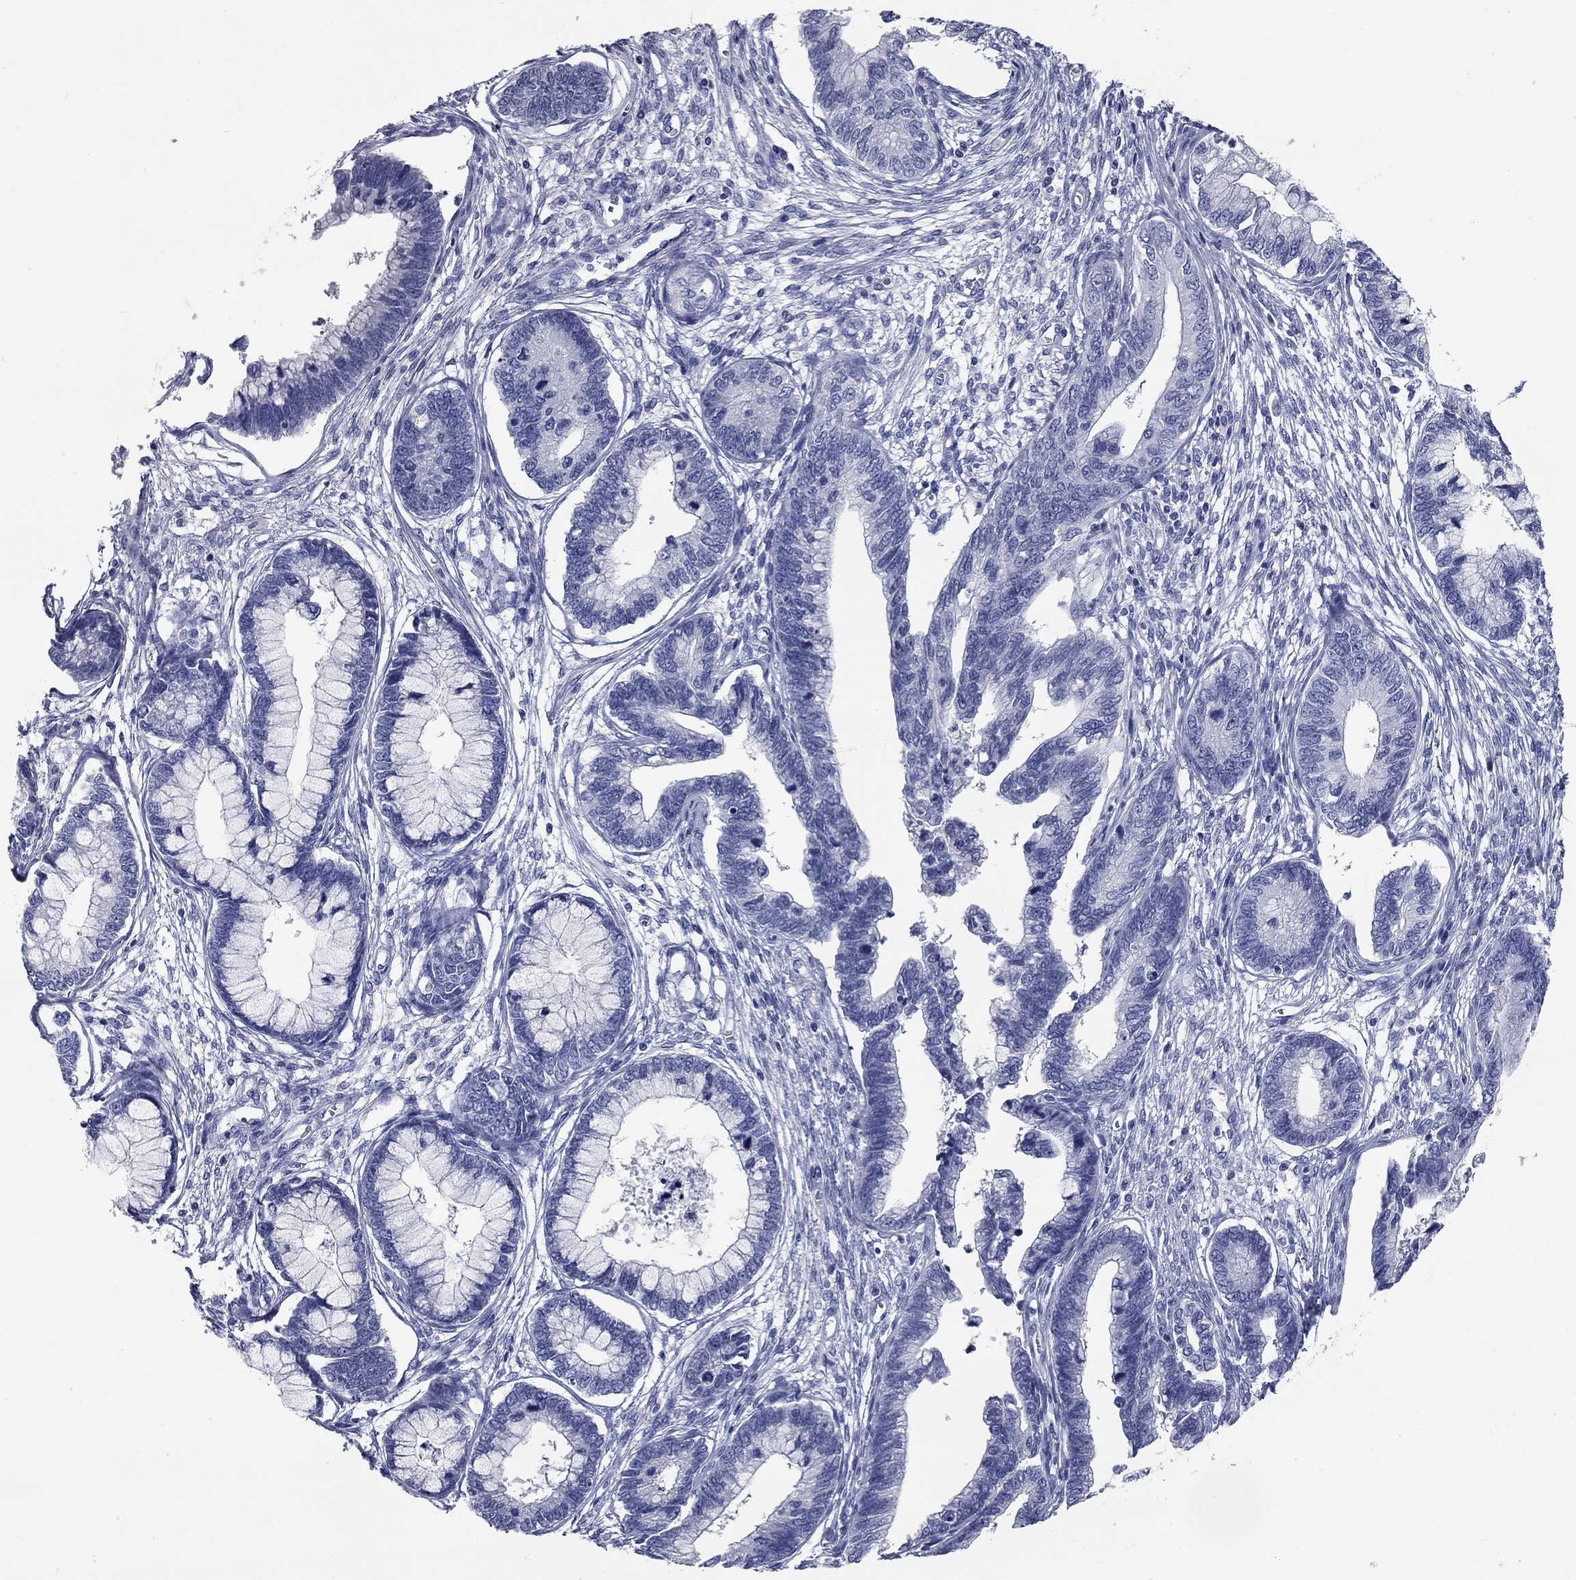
{"staining": {"intensity": "negative", "quantity": "none", "location": "none"}, "tissue": "cervical cancer", "cell_type": "Tumor cells", "image_type": "cancer", "snomed": [{"axis": "morphology", "description": "Adenocarcinoma, NOS"}, {"axis": "topography", "description": "Cervix"}], "caption": "Immunohistochemical staining of human adenocarcinoma (cervical) exhibits no significant positivity in tumor cells.", "gene": "SYT12", "patient": {"sex": "female", "age": 44}}